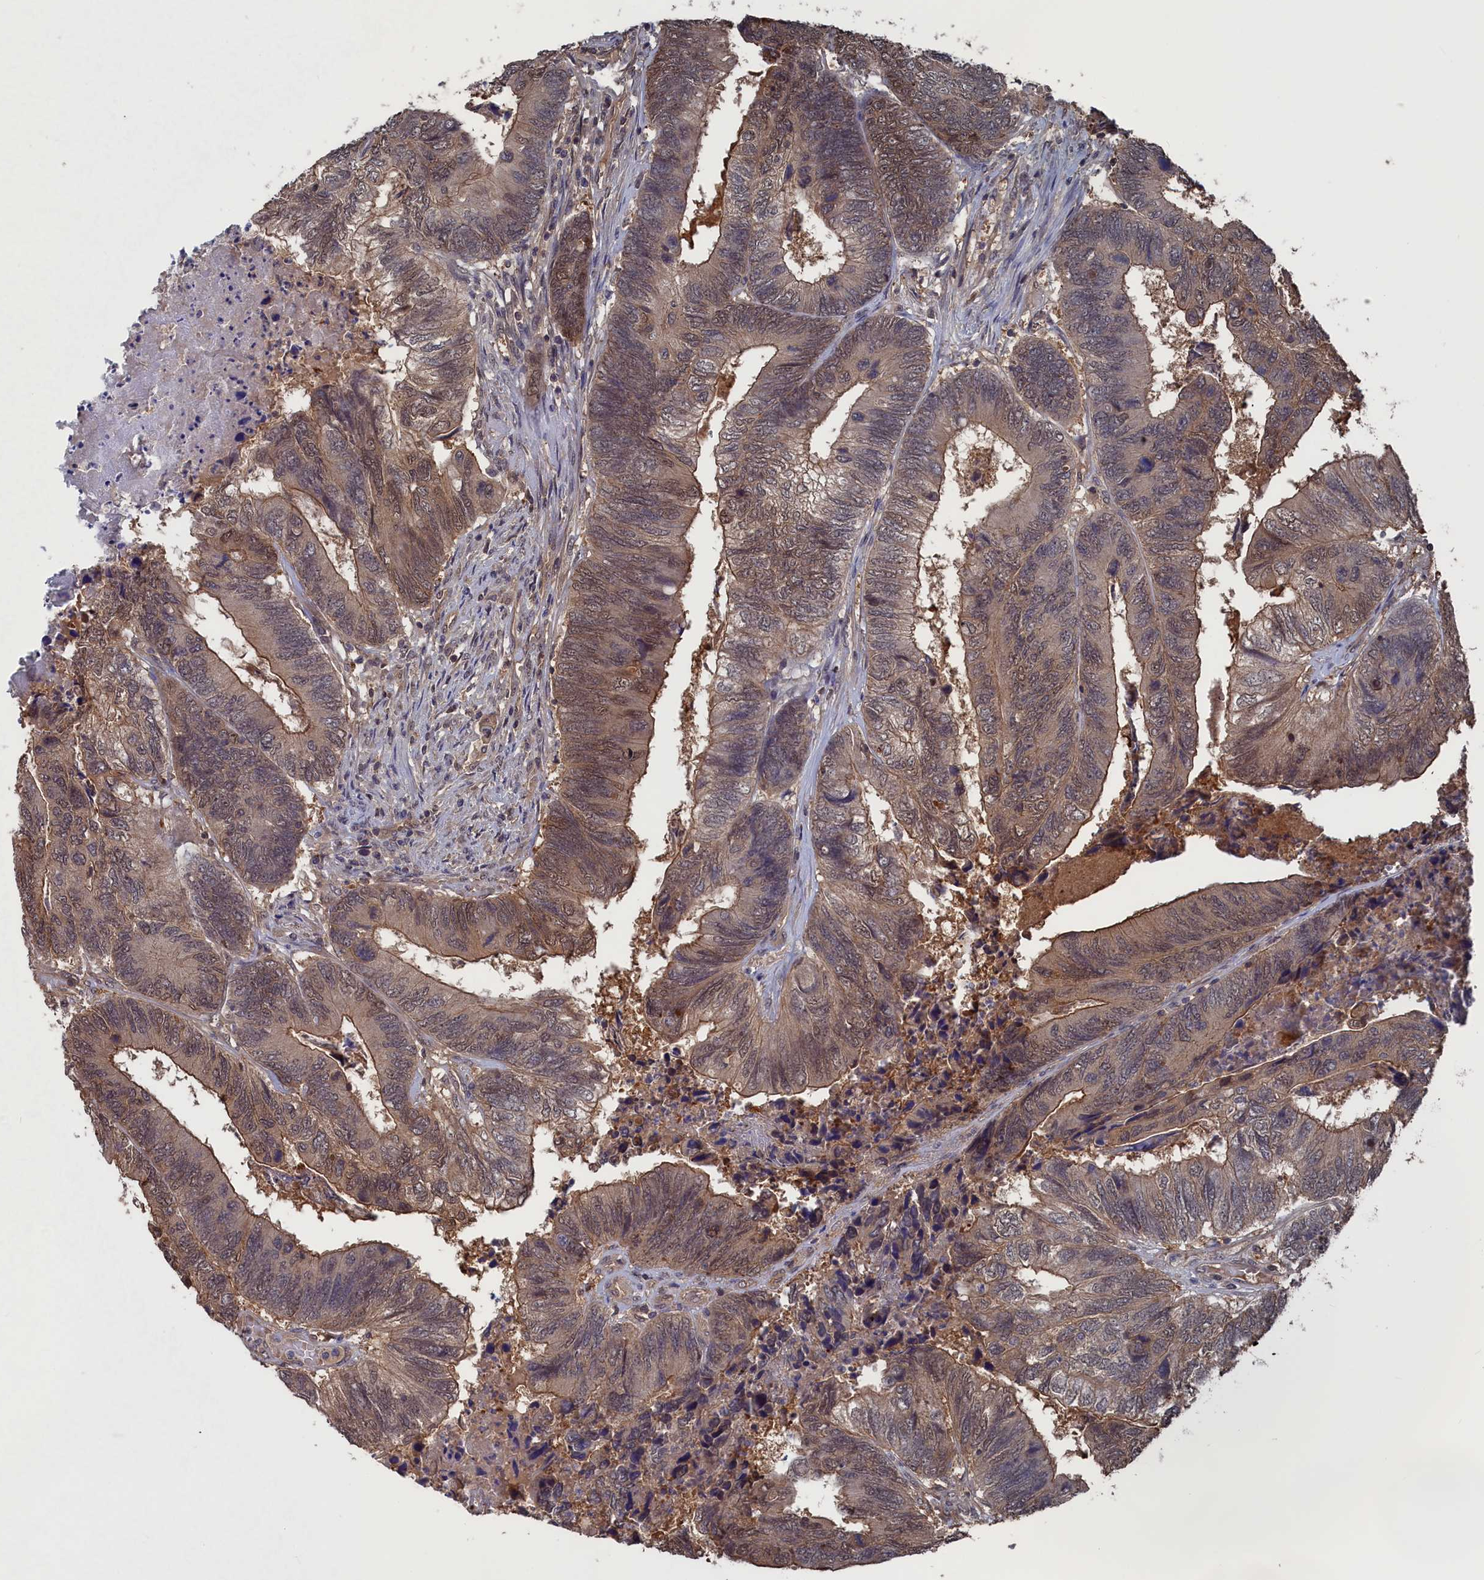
{"staining": {"intensity": "moderate", "quantity": ">75%", "location": "cytoplasmic/membranous,nuclear"}, "tissue": "colorectal cancer", "cell_type": "Tumor cells", "image_type": "cancer", "snomed": [{"axis": "morphology", "description": "Adenocarcinoma, NOS"}, {"axis": "topography", "description": "Colon"}], "caption": "Immunohistochemistry (IHC) of human adenocarcinoma (colorectal) displays medium levels of moderate cytoplasmic/membranous and nuclear staining in approximately >75% of tumor cells.", "gene": "NUTF2", "patient": {"sex": "female", "age": 67}}